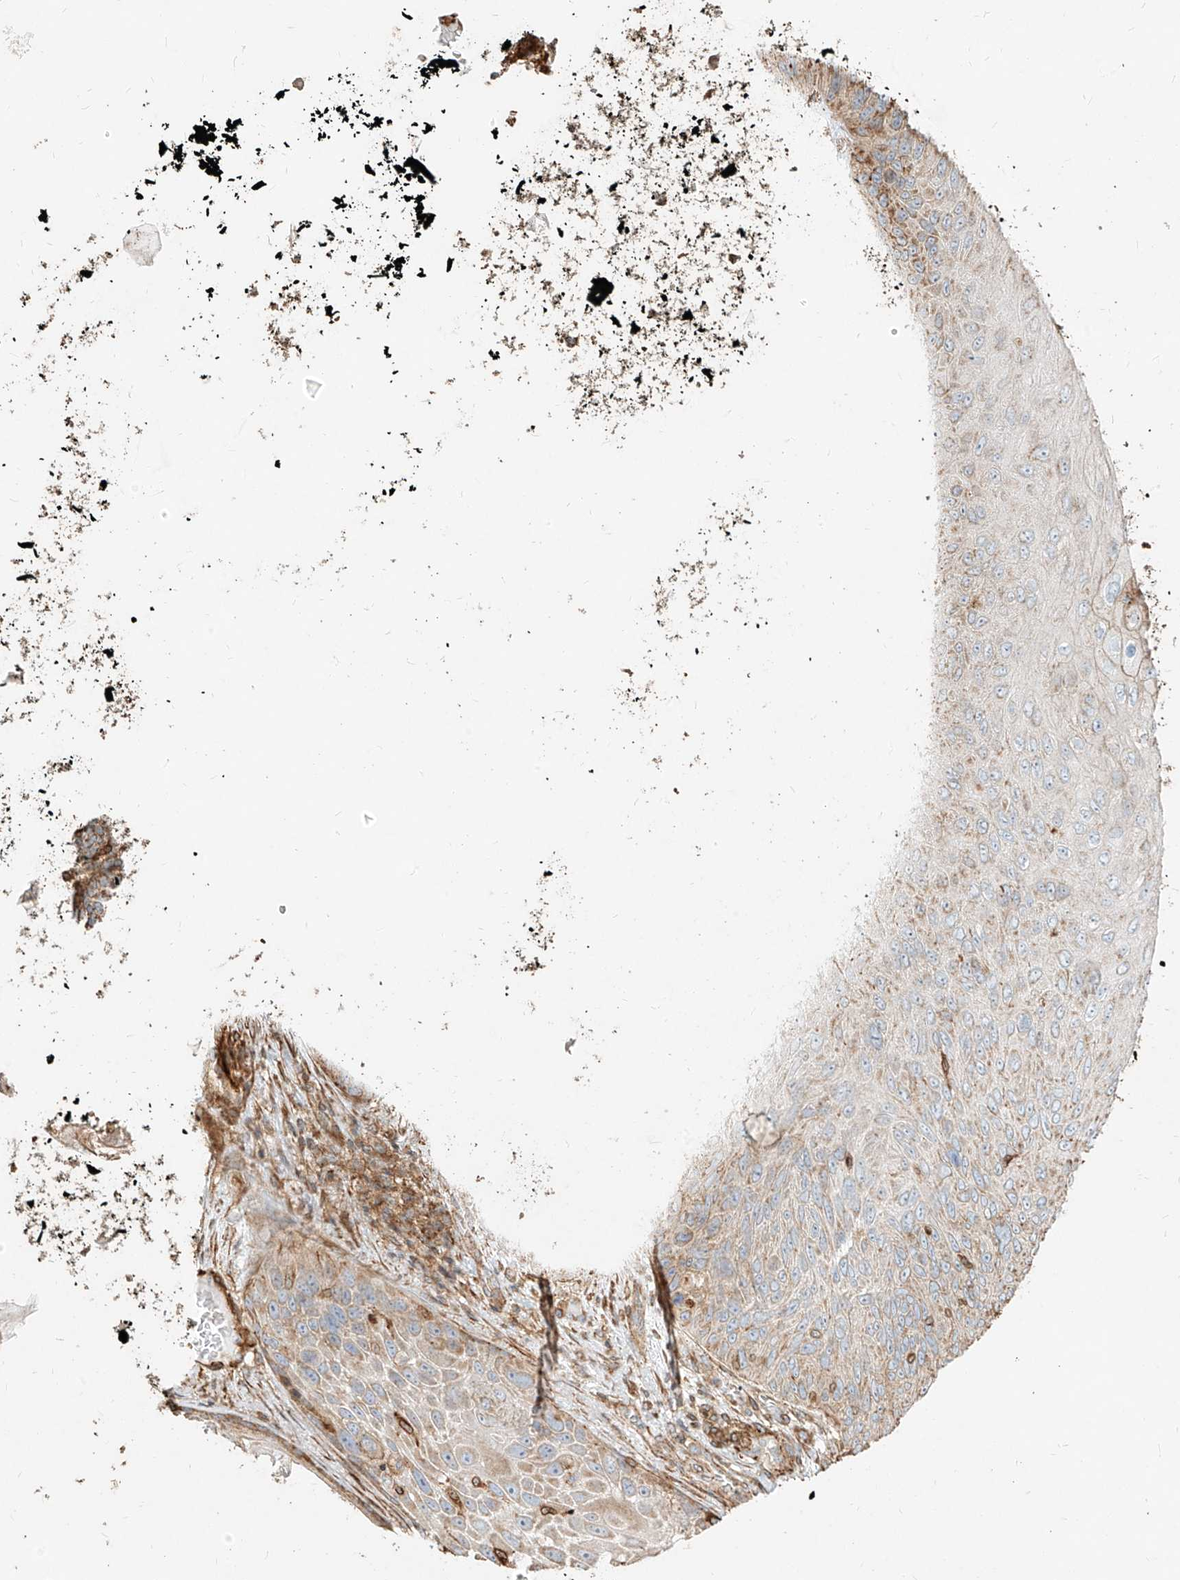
{"staining": {"intensity": "weak", "quantity": "25%-75%", "location": "cytoplasmic/membranous"}, "tissue": "skin cancer", "cell_type": "Tumor cells", "image_type": "cancer", "snomed": [{"axis": "morphology", "description": "Squamous cell carcinoma, NOS"}, {"axis": "topography", "description": "Skin"}], "caption": "IHC of human skin cancer (squamous cell carcinoma) demonstrates low levels of weak cytoplasmic/membranous staining in about 25%-75% of tumor cells. (DAB (3,3'-diaminobenzidine) IHC with brightfield microscopy, high magnification).", "gene": "MTX2", "patient": {"sex": "female", "age": 88}}